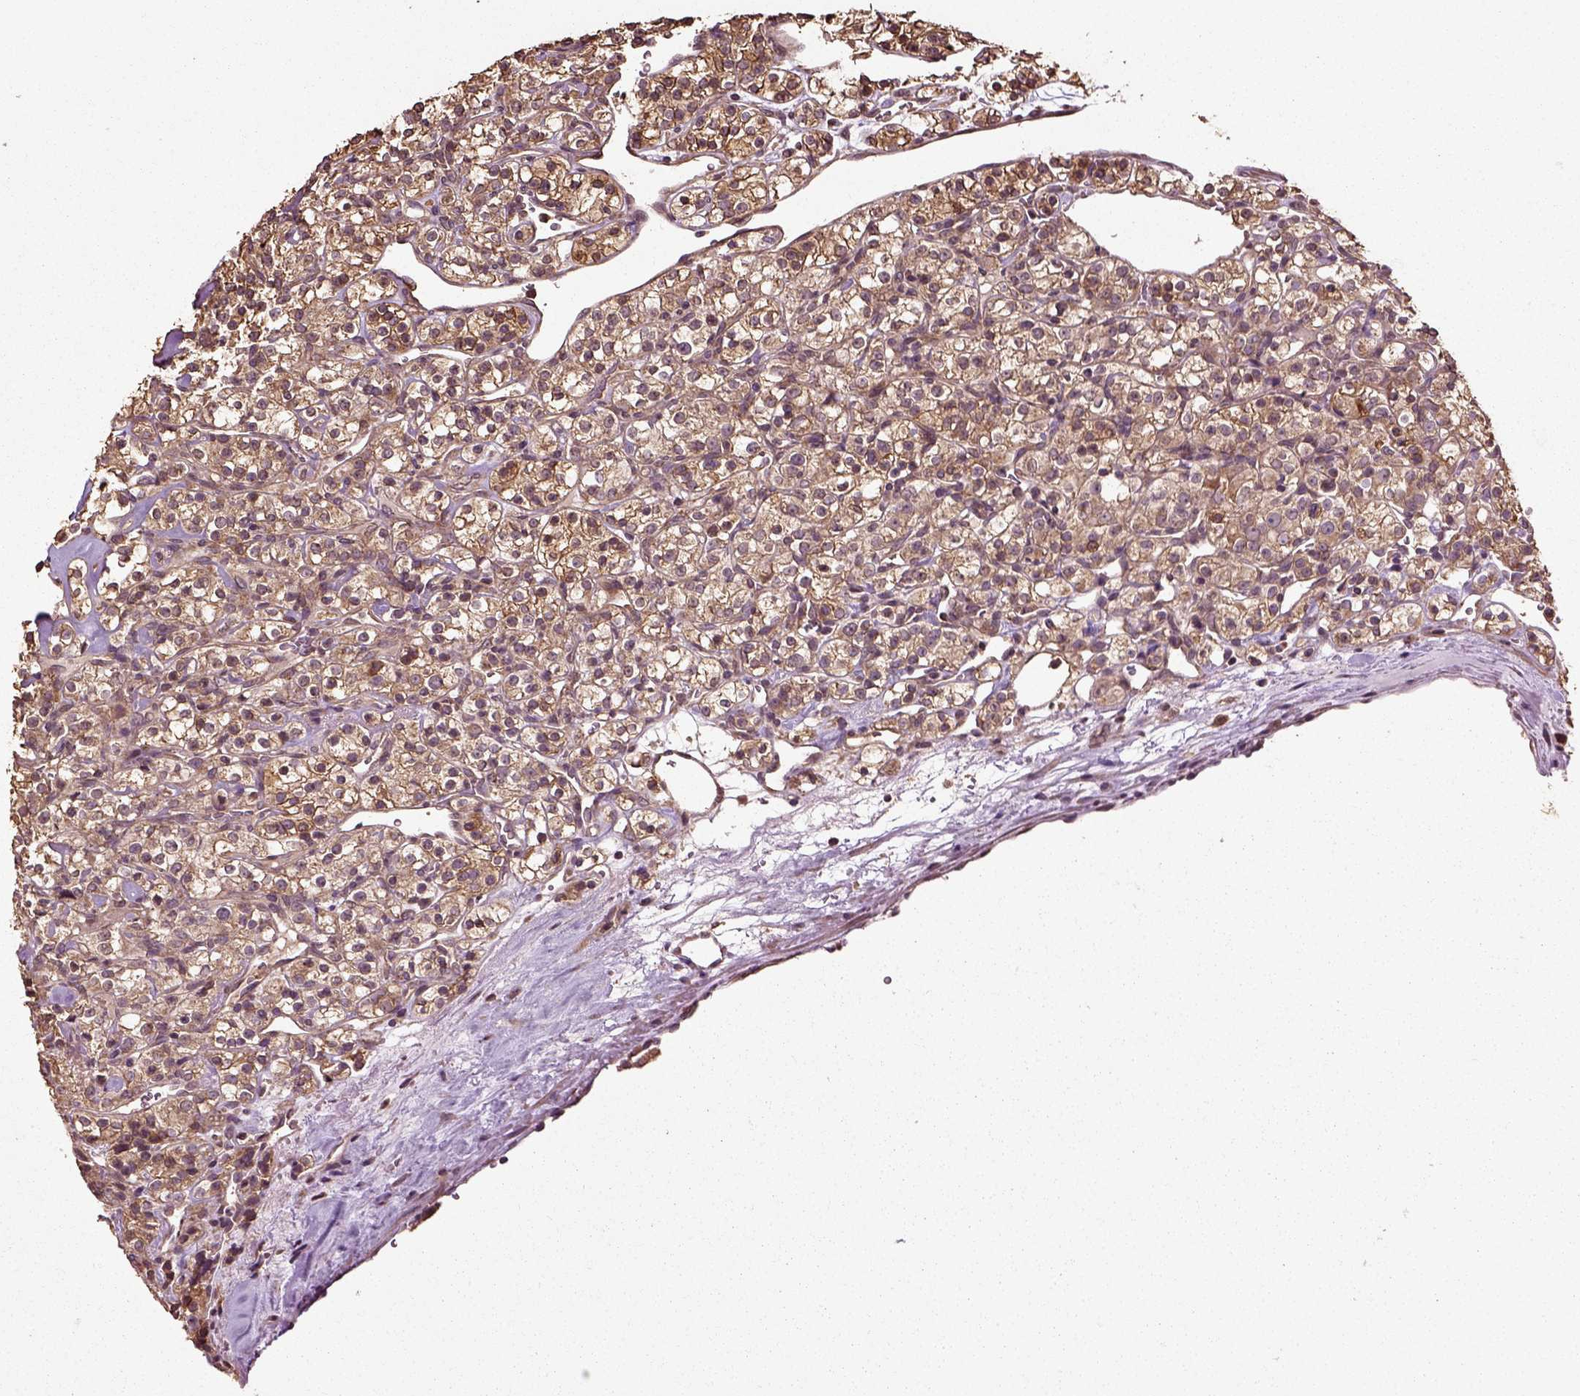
{"staining": {"intensity": "moderate", "quantity": ">75%", "location": "cytoplasmic/membranous"}, "tissue": "renal cancer", "cell_type": "Tumor cells", "image_type": "cancer", "snomed": [{"axis": "morphology", "description": "Adenocarcinoma, NOS"}, {"axis": "topography", "description": "Kidney"}], "caption": "An image of human renal cancer stained for a protein reveals moderate cytoplasmic/membranous brown staining in tumor cells. The protein is stained brown, and the nuclei are stained in blue (DAB (3,3'-diaminobenzidine) IHC with brightfield microscopy, high magnification).", "gene": "ERV3-1", "patient": {"sex": "male", "age": 77}}